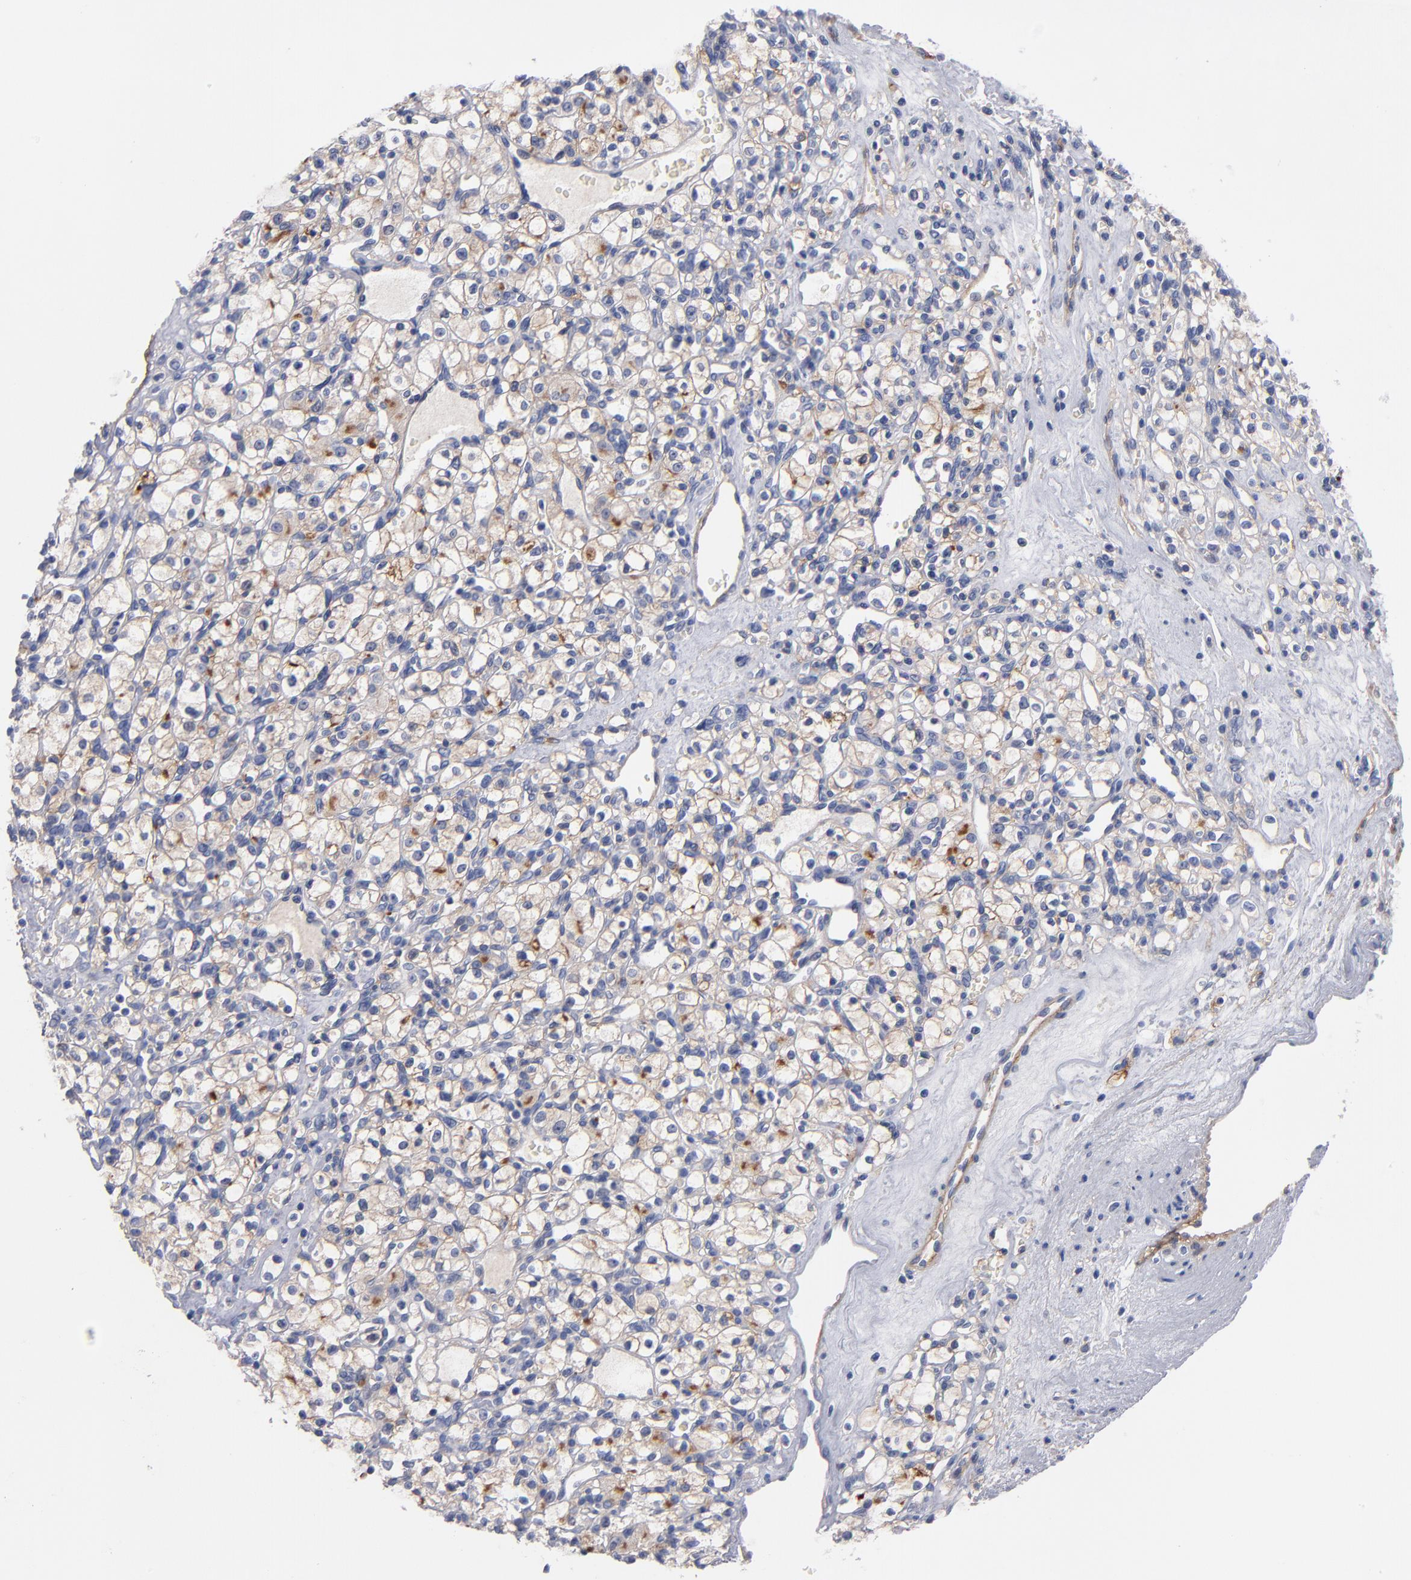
{"staining": {"intensity": "moderate", "quantity": "25%-75%", "location": "cytoplasmic/membranous"}, "tissue": "renal cancer", "cell_type": "Tumor cells", "image_type": "cancer", "snomed": [{"axis": "morphology", "description": "Adenocarcinoma, NOS"}, {"axis": "topography", "description": "Kidney"}], "caption": "Immunohistochemical staining of human renal adenocarcinoma displays moderate cytoplasmic/membranous protein positivity in approximately 25%-75% of tumor cells.", "gene": "PLSCR4", "patient": {"sex": "female", "age": 62}}